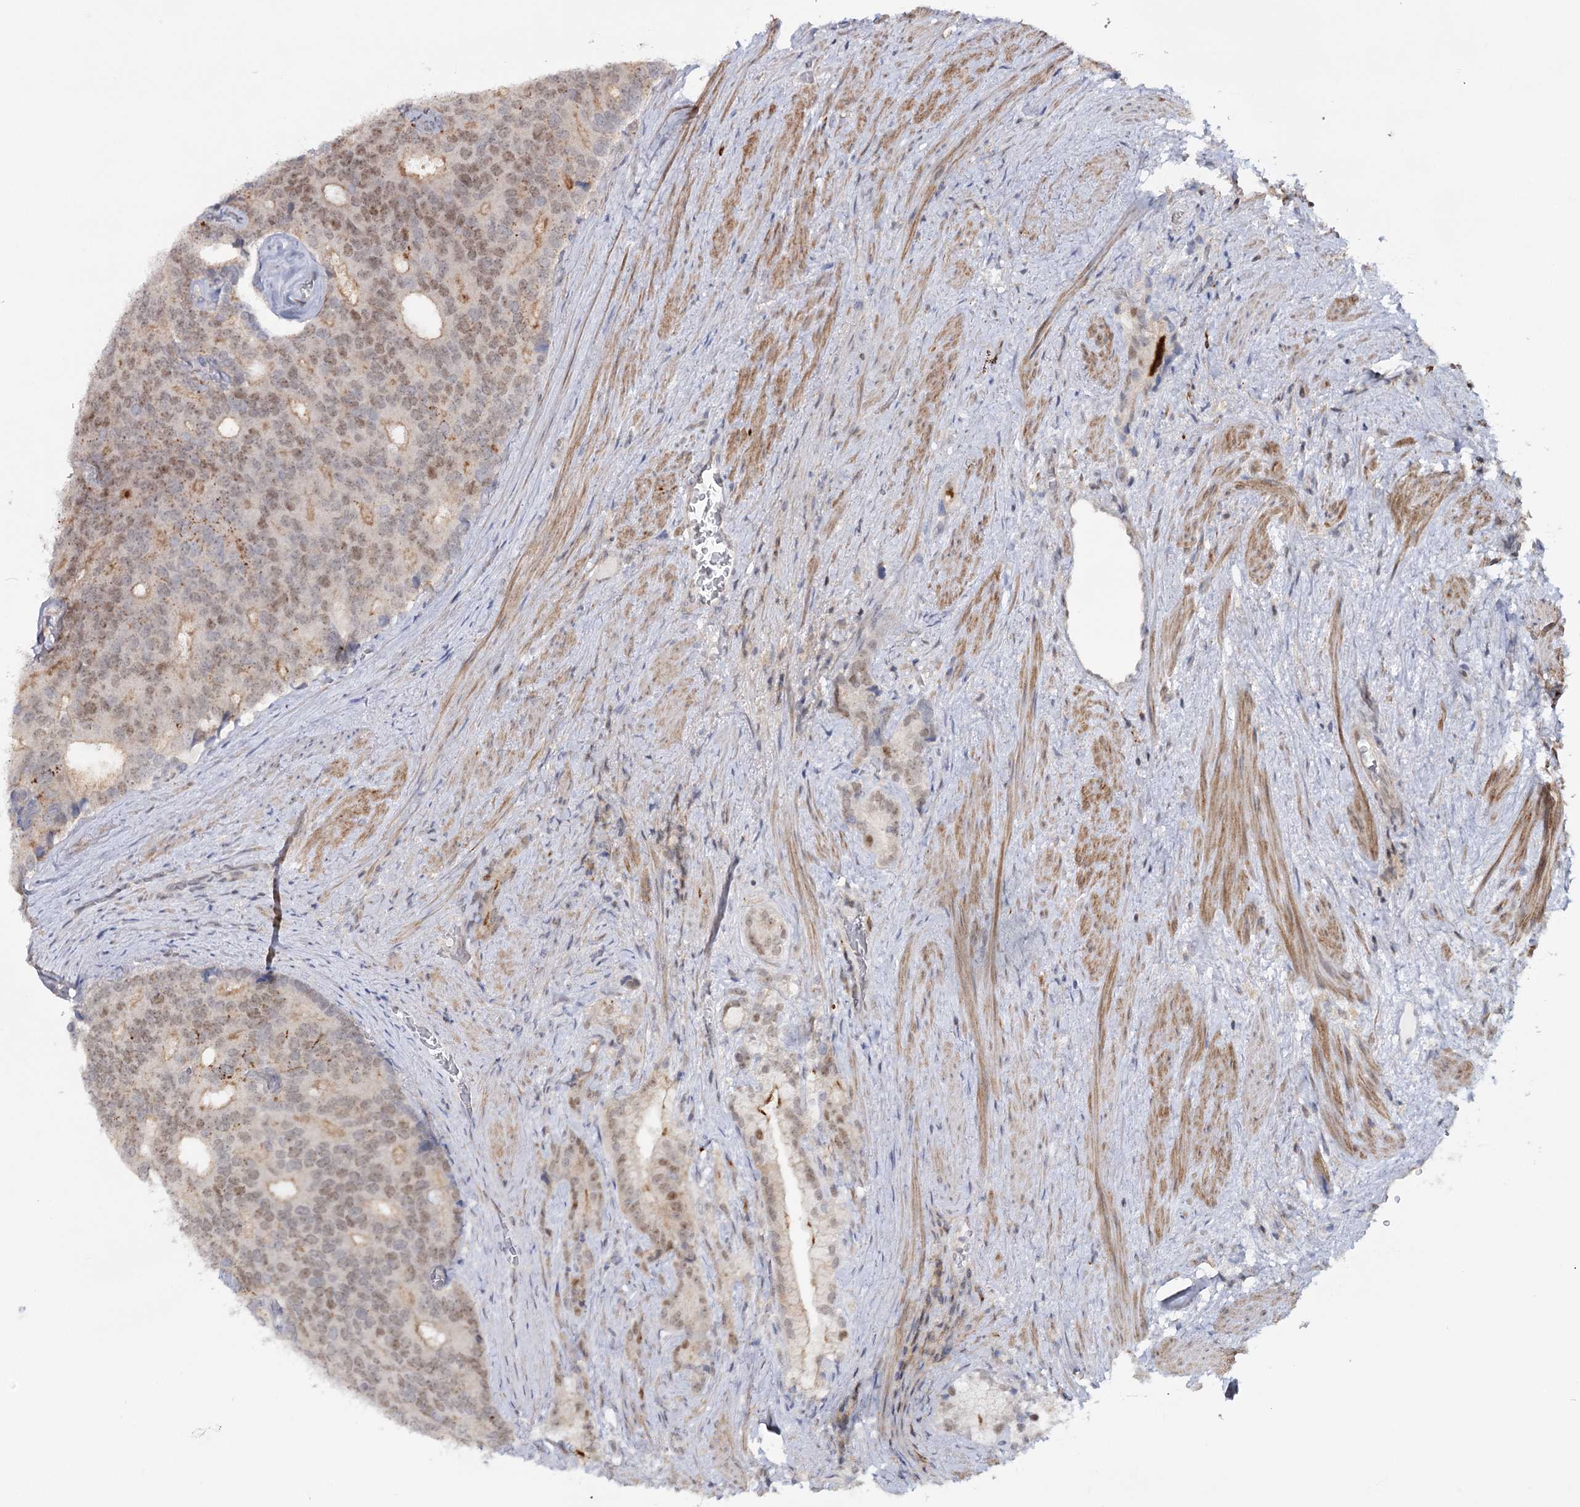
{"staining": {"intensity": "weak", "quantity": "25%-75%", "location": "nuclear"}, "tissue": "prostate cancer", "cell_type": "Tumor cells", "image_type": "cancer", "snomed": [{"axis": "morphology", "description": "Adenocarcinoma, Low grade"}, {"axis": "topography", "description": "Prostate"}], "caption": "Immunohistochemical staining of prostate cancer (adenocarcinoma (low-grade)) demonstrates weak nuclear protein staining in about 25%-75% of tumor cells.", "gene": "ZC3H8", "patient": {"sex": "male", "age": 71}}